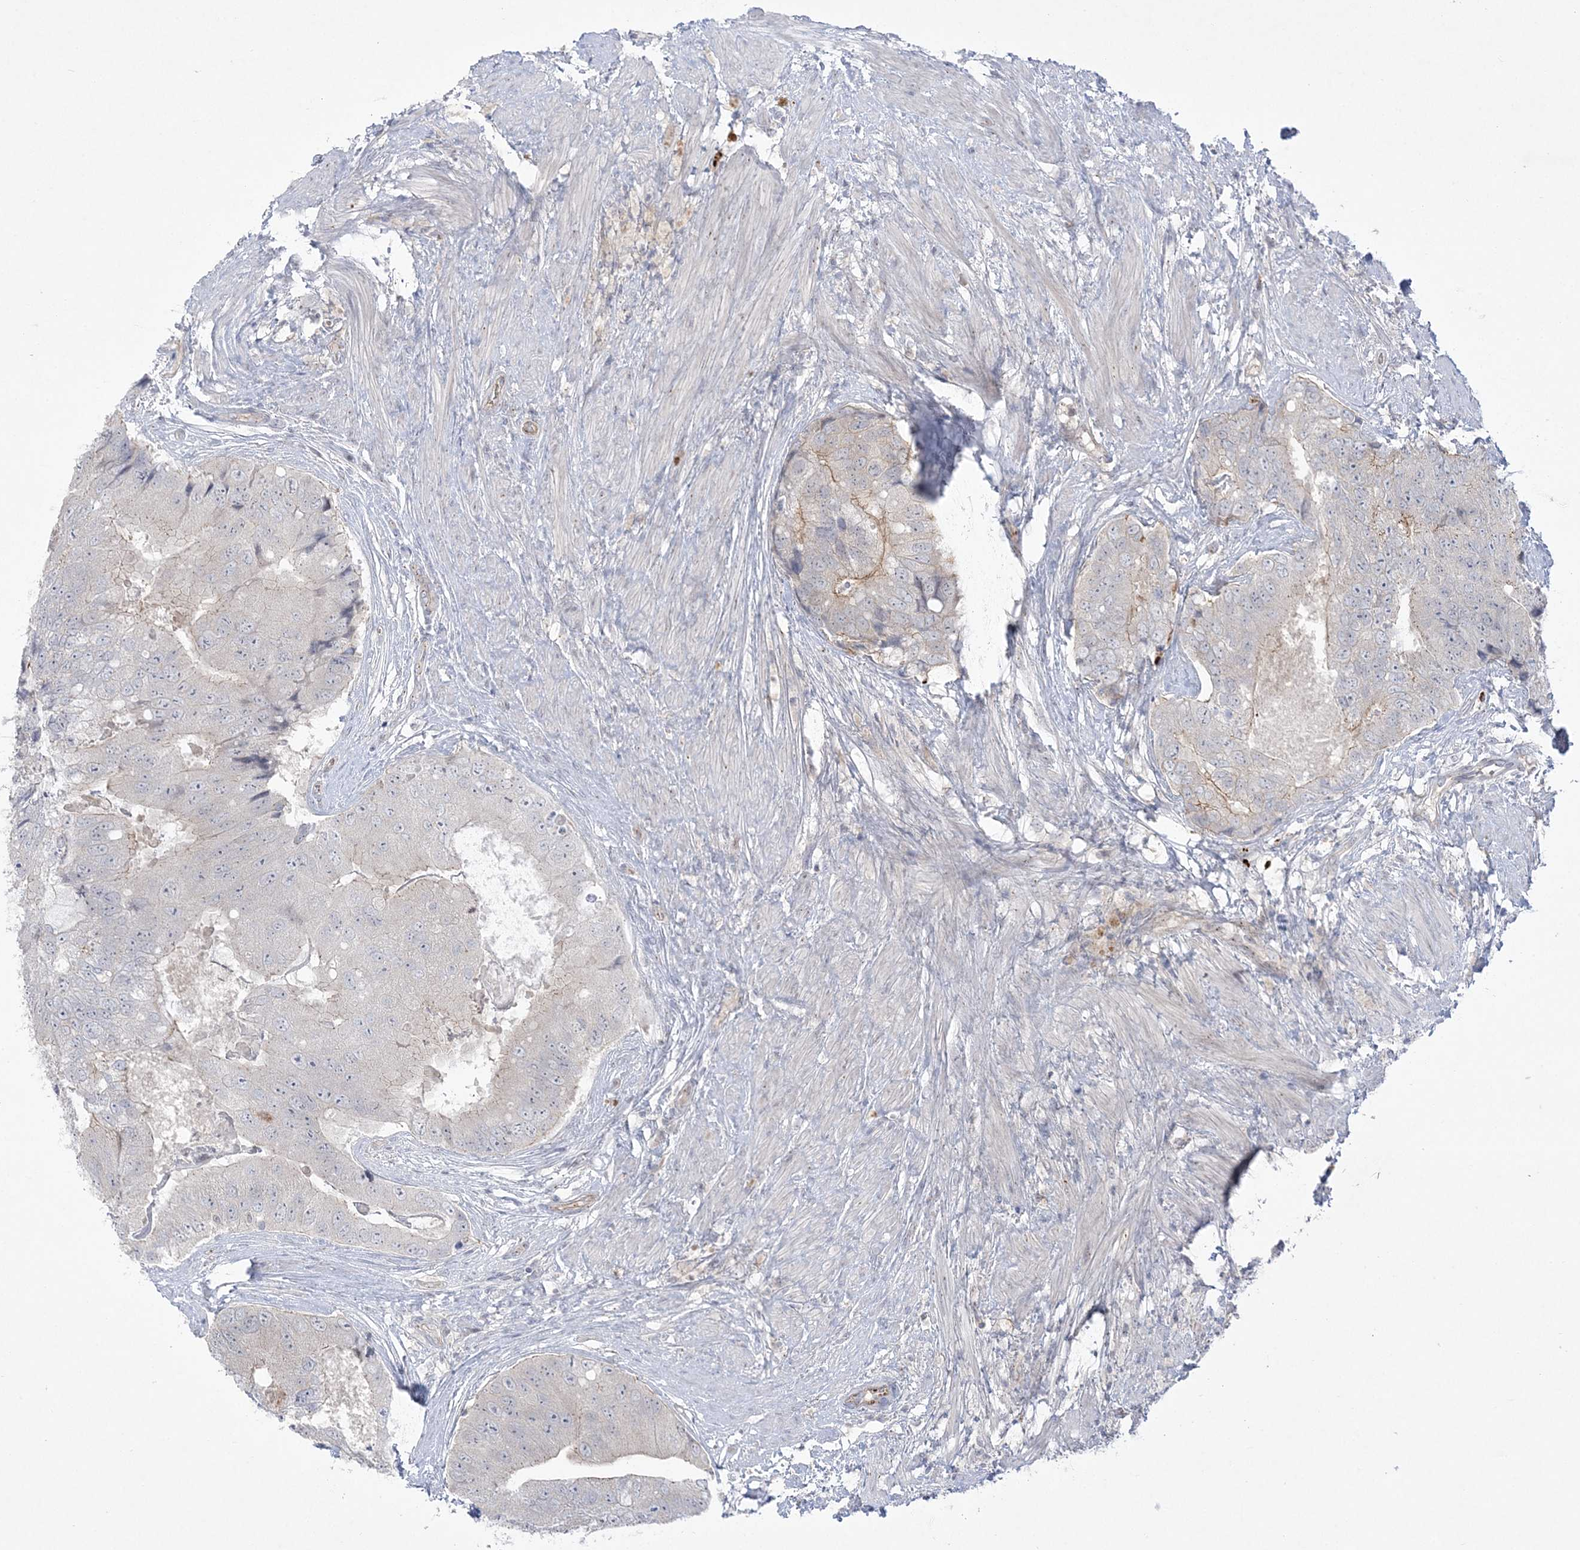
{"staining": {"intensity": "negative", "quantity": "none", "location": "none"}, "tissue": "prostate cancer", "cell_type": "Tumor cells", "image_type": "cancer", "snomed": [{"axis": "morphology", "description": "Adenocarcinoma, High grade"}, {"axis": "topography", "description": "Prostate"}], "caption": "DAB (3,3'-diaminobenzidine) immunohistochemical staining of adenocarcinoma (high-grade) (prostate) reveals no significant staining in tumor cells. The staining was performed using DAB (3,3'-diaminobenzidine) to visualize the protein expression in brown, while the nuclei were stained in blue with hematoxylin (Magnification: 20x).", "gene": "ADAMTS12", "patient": {"sex": "male", "age": 70}}